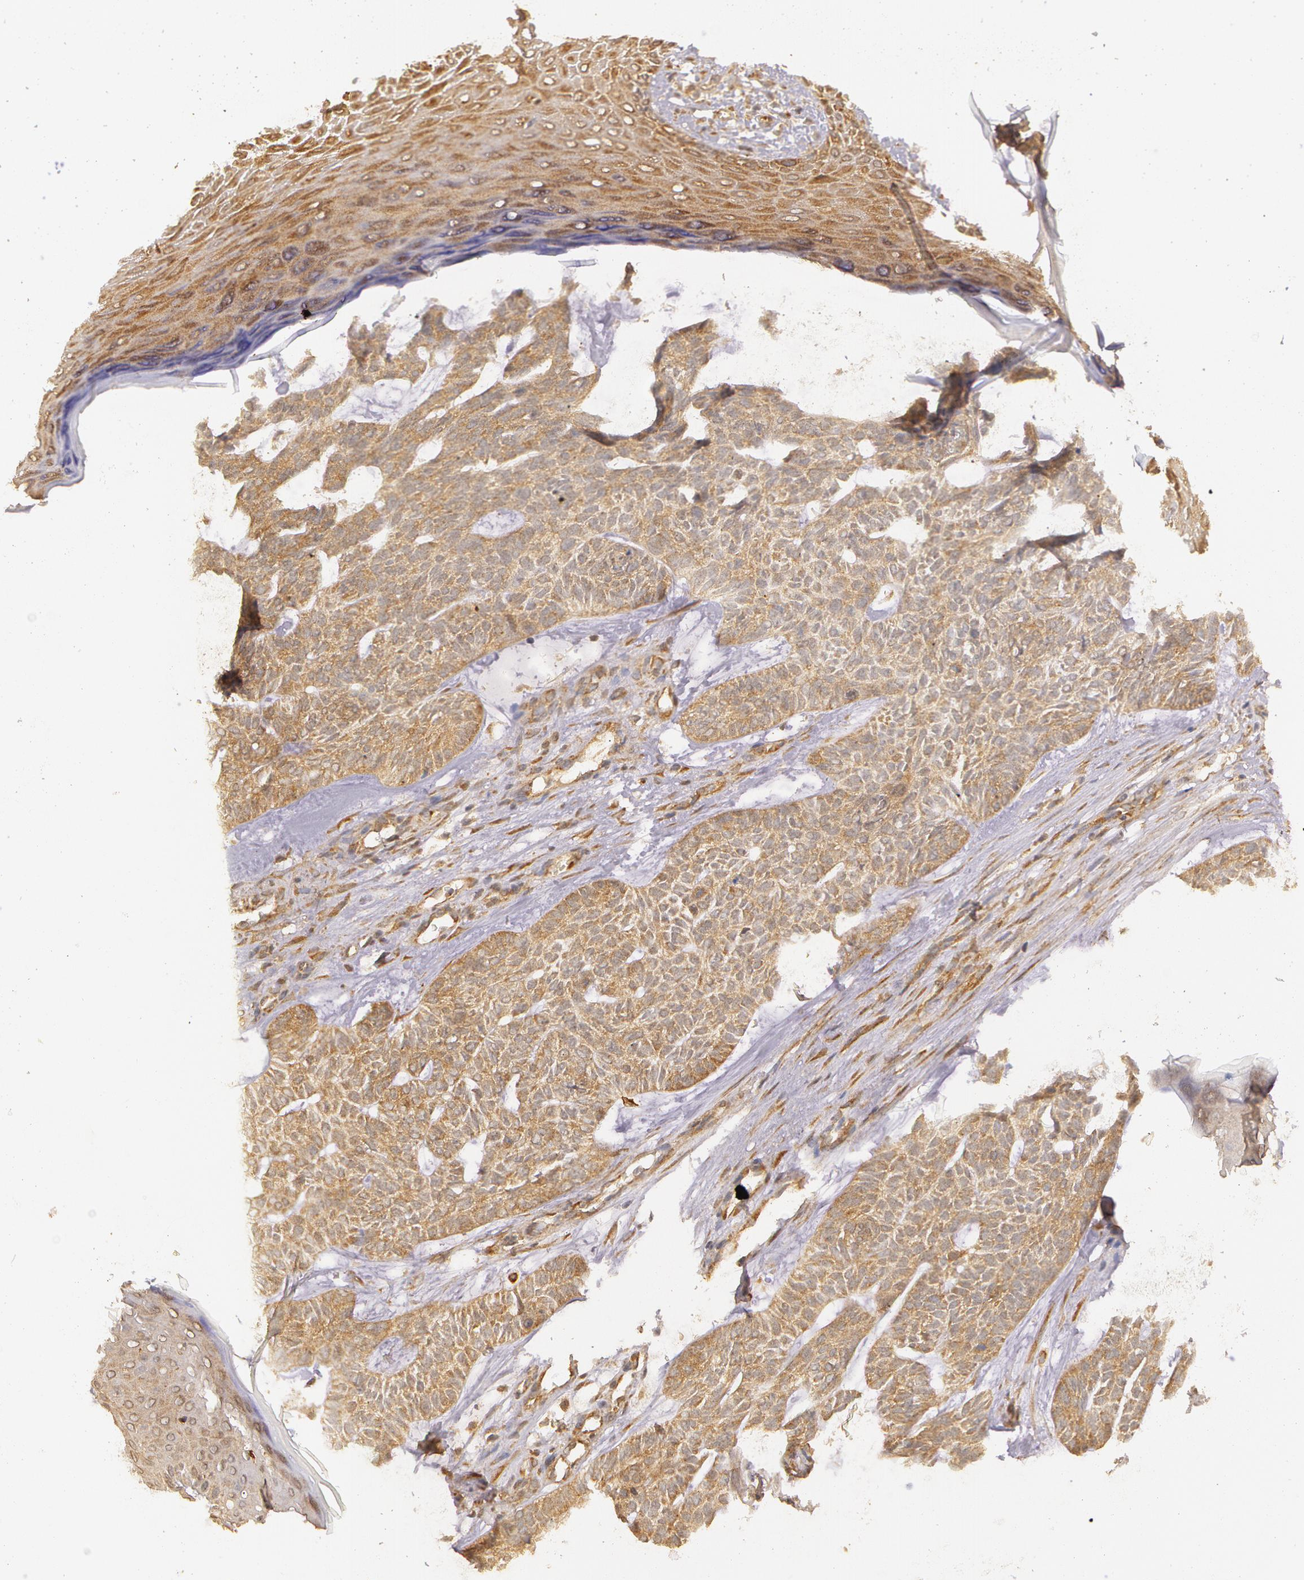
{"staining": {"intensity": "moderate", "quantity": ">75%", "location": "cytoplasmic/membranous"}, "tissue": "skin cancer", "cell_type": "Tumor cells", "image_type": "cancer", "snomed": [{"axis": "morphology", "description": "Basal cell carcinoma"}, {"axis": "topography", "description": "Skin"}], "caption": "Skin cancer stained with a protein marker displays moderate staining in tumor cells.", "gene": "ASCC2", "patient": {"sex": "male", "age": 75}}